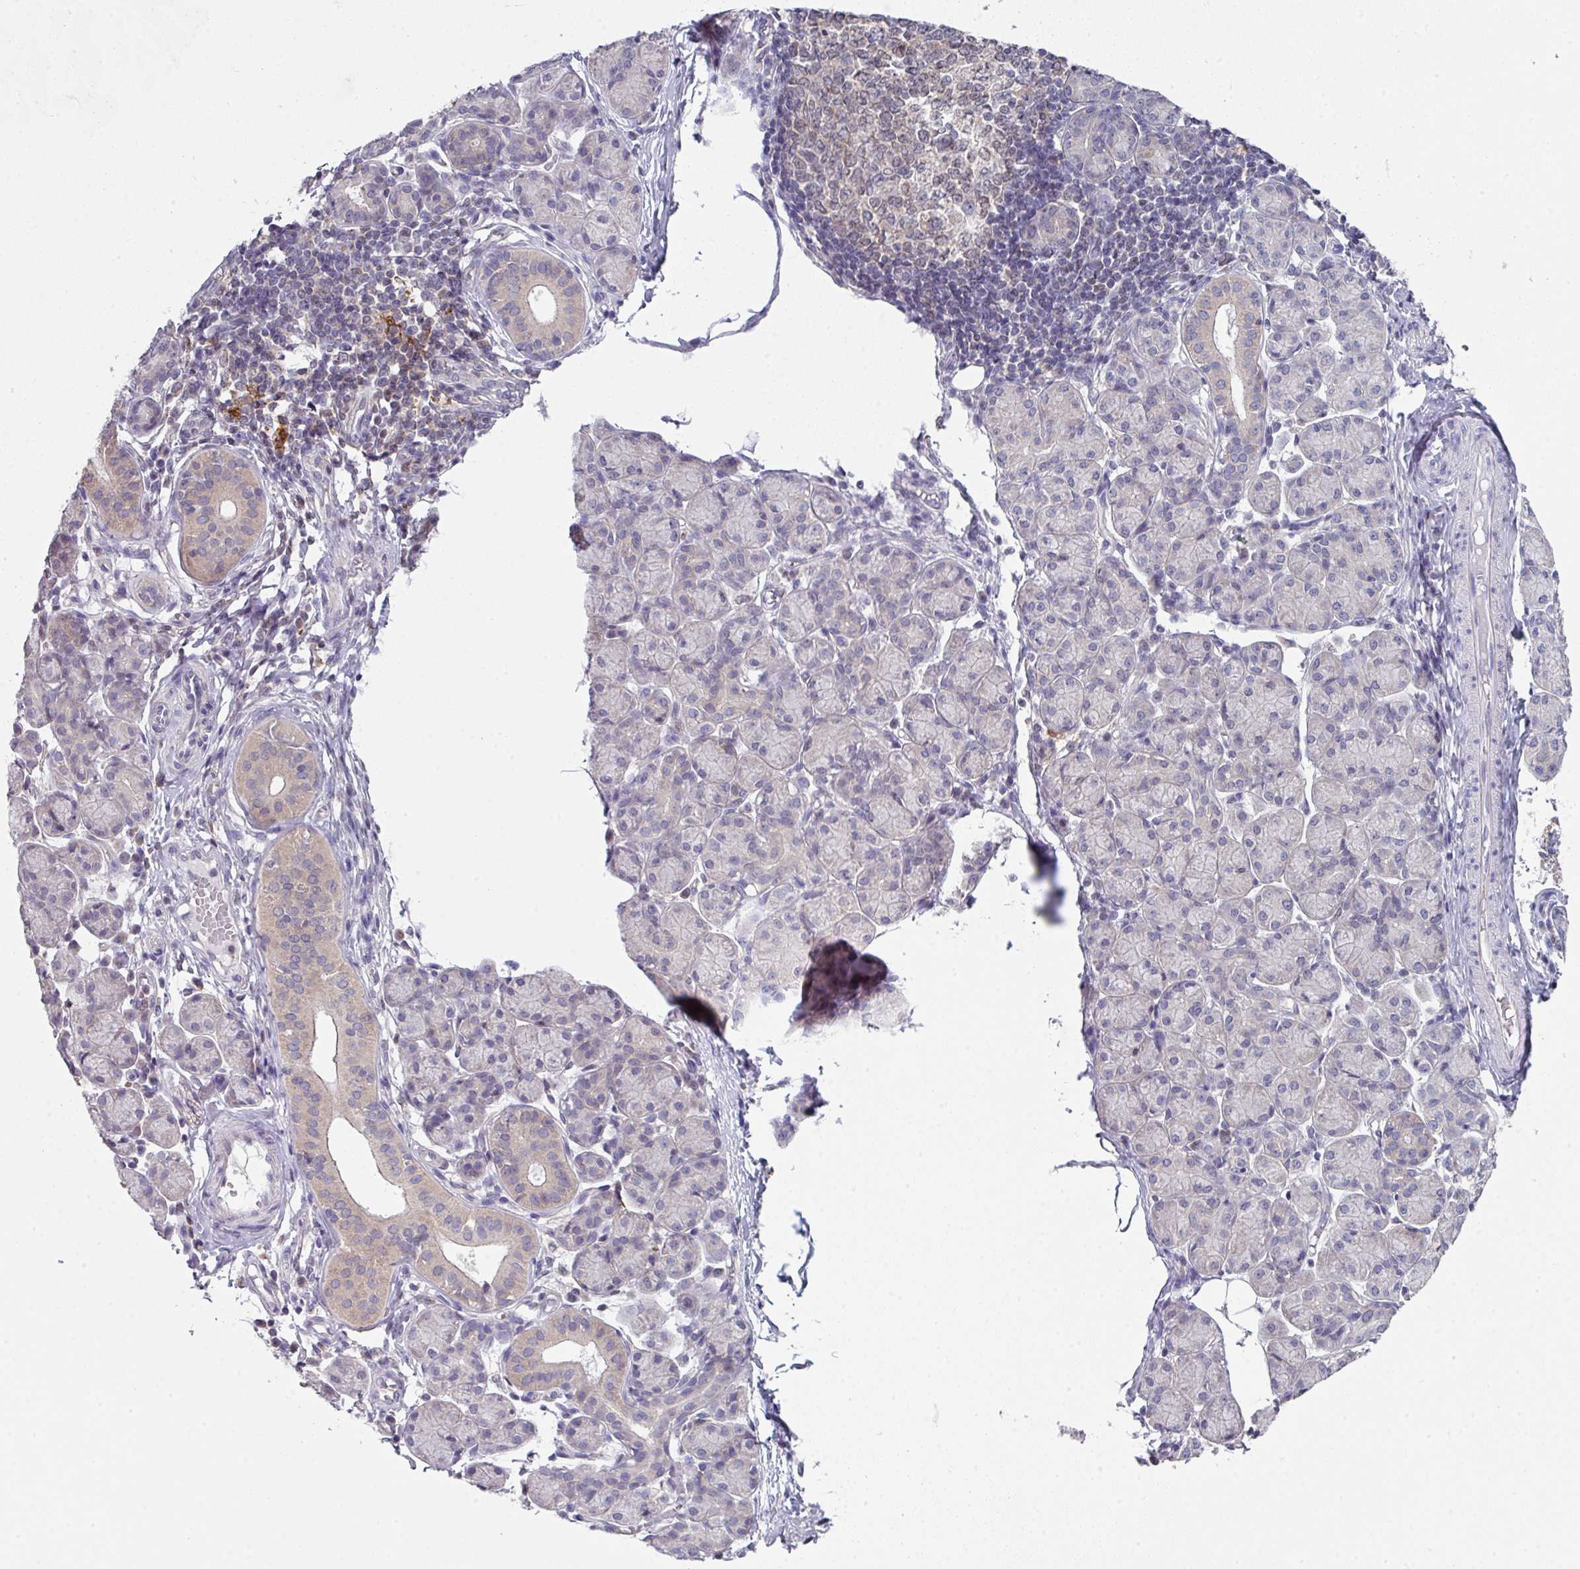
{"staining": {"intensity": "weak", "quantity": "<25%", "location": "cytoplasmic/membranous"}, "tissue": "salivary gland", "cell_type": "Glandular cells", "image_type": "normal", "snomed": [{"axis": "morphology", "description": "Normal tissue, NOS"}, {"axis": "morphology", "description": "Inflammation, NOS"}, {"axis": "topography", "description": "Lymph node"}, {"axis": "topography", "description": "Salivary gland"}], "caption": "Micrograph shows no protein positivity in glandular cells of normal salivary gland.", "gene": "DCAF12L1", "patient": {"sex": "male", "age": 3}}